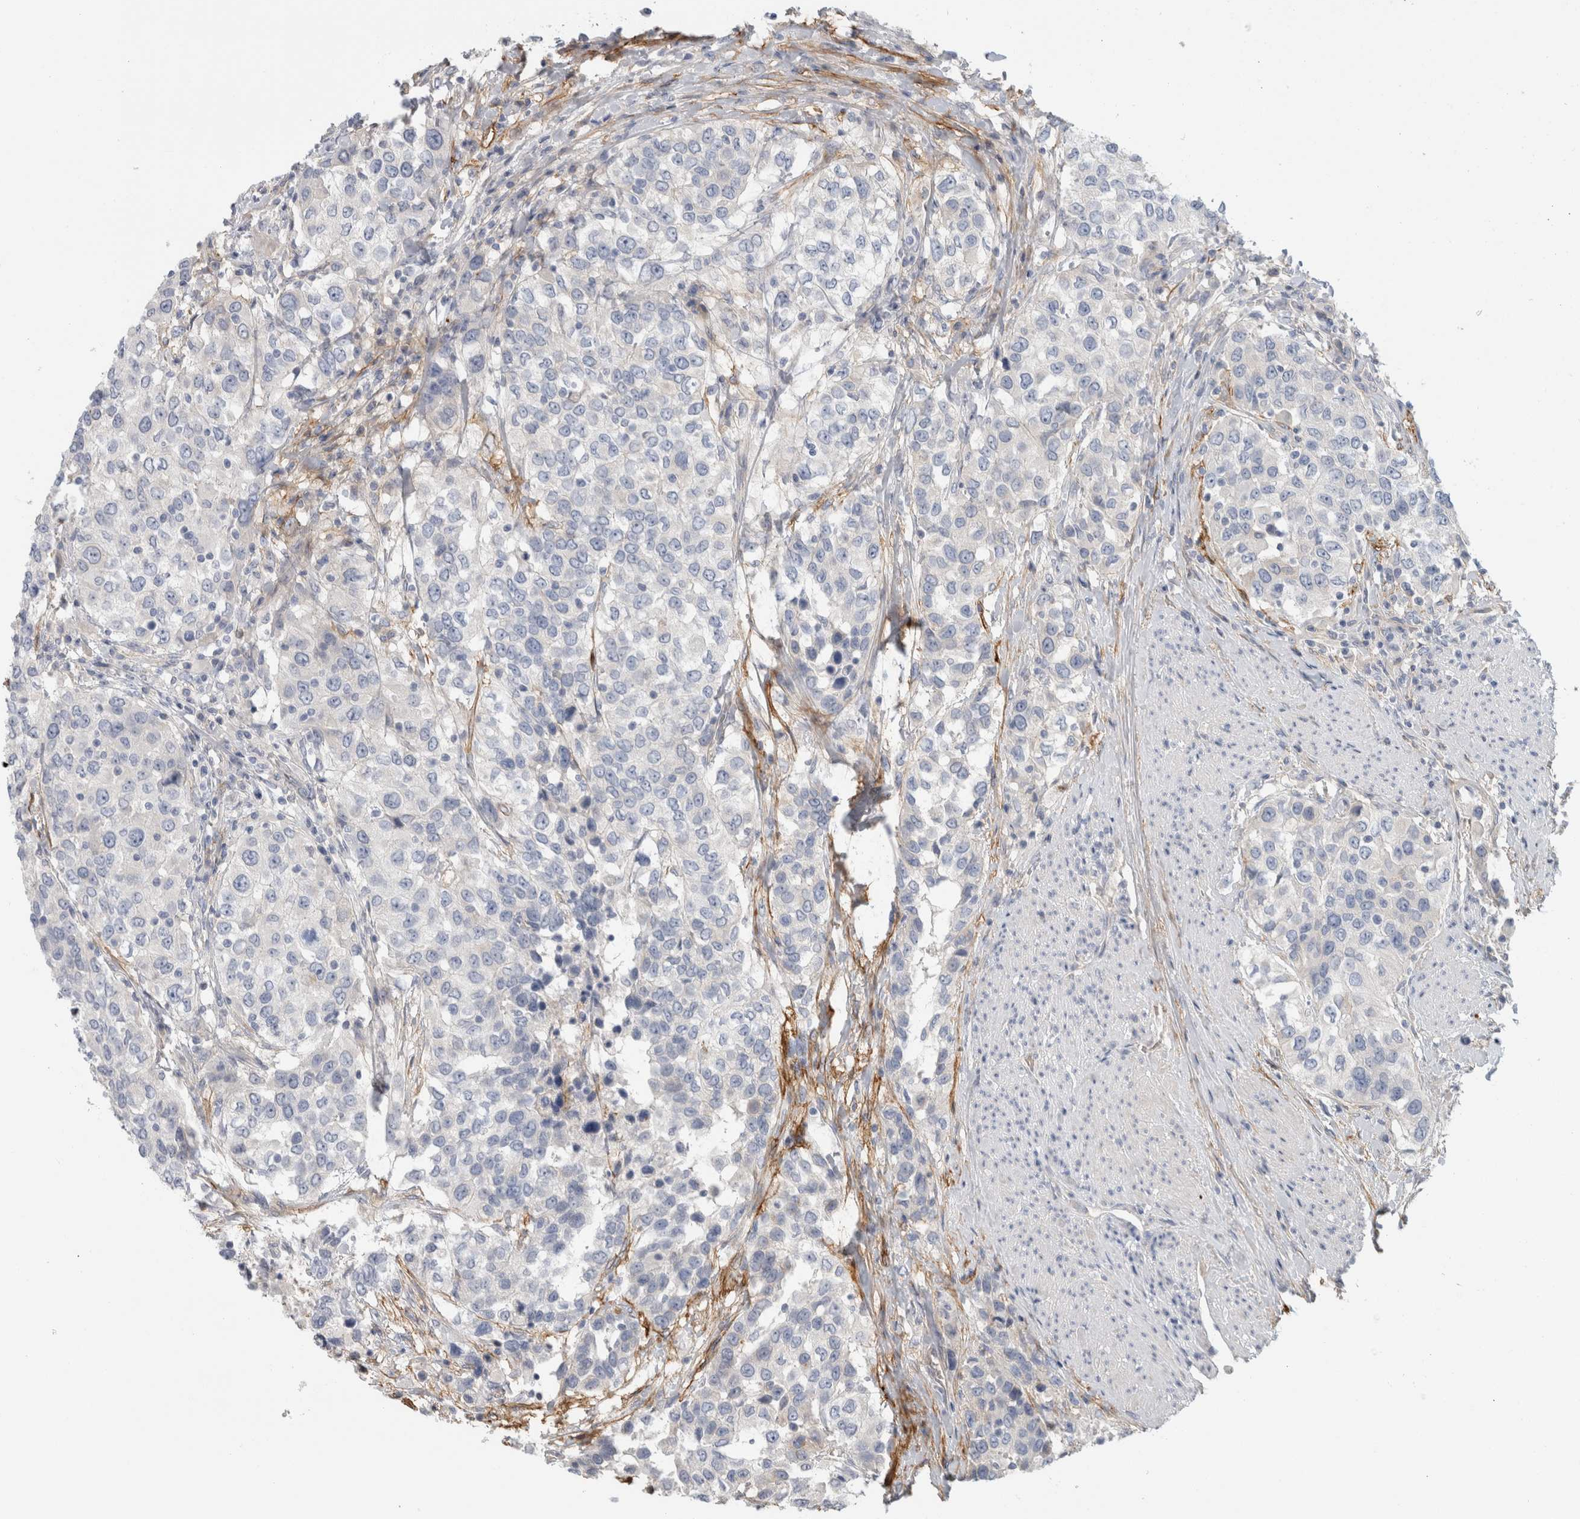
{"staining": {"intensity": "negative", "quantity": "none", "location": "none"}, "tissue": "urothelial cancer", "cell_type": "Tumor cells", "image_type": "cancer", "snomed": [{"axis": "morphology", "description": "Urothelial carcinoma, High grade"}, {"axis": "topography", "description": "Urinary bladder"}], "caption": "Photomicrograph shows no protein positivity in tumor cells of high-grade urothelial carcinoma tissue.", "gene": "CD55", "patient": {"sex": "female", "age": 80}}